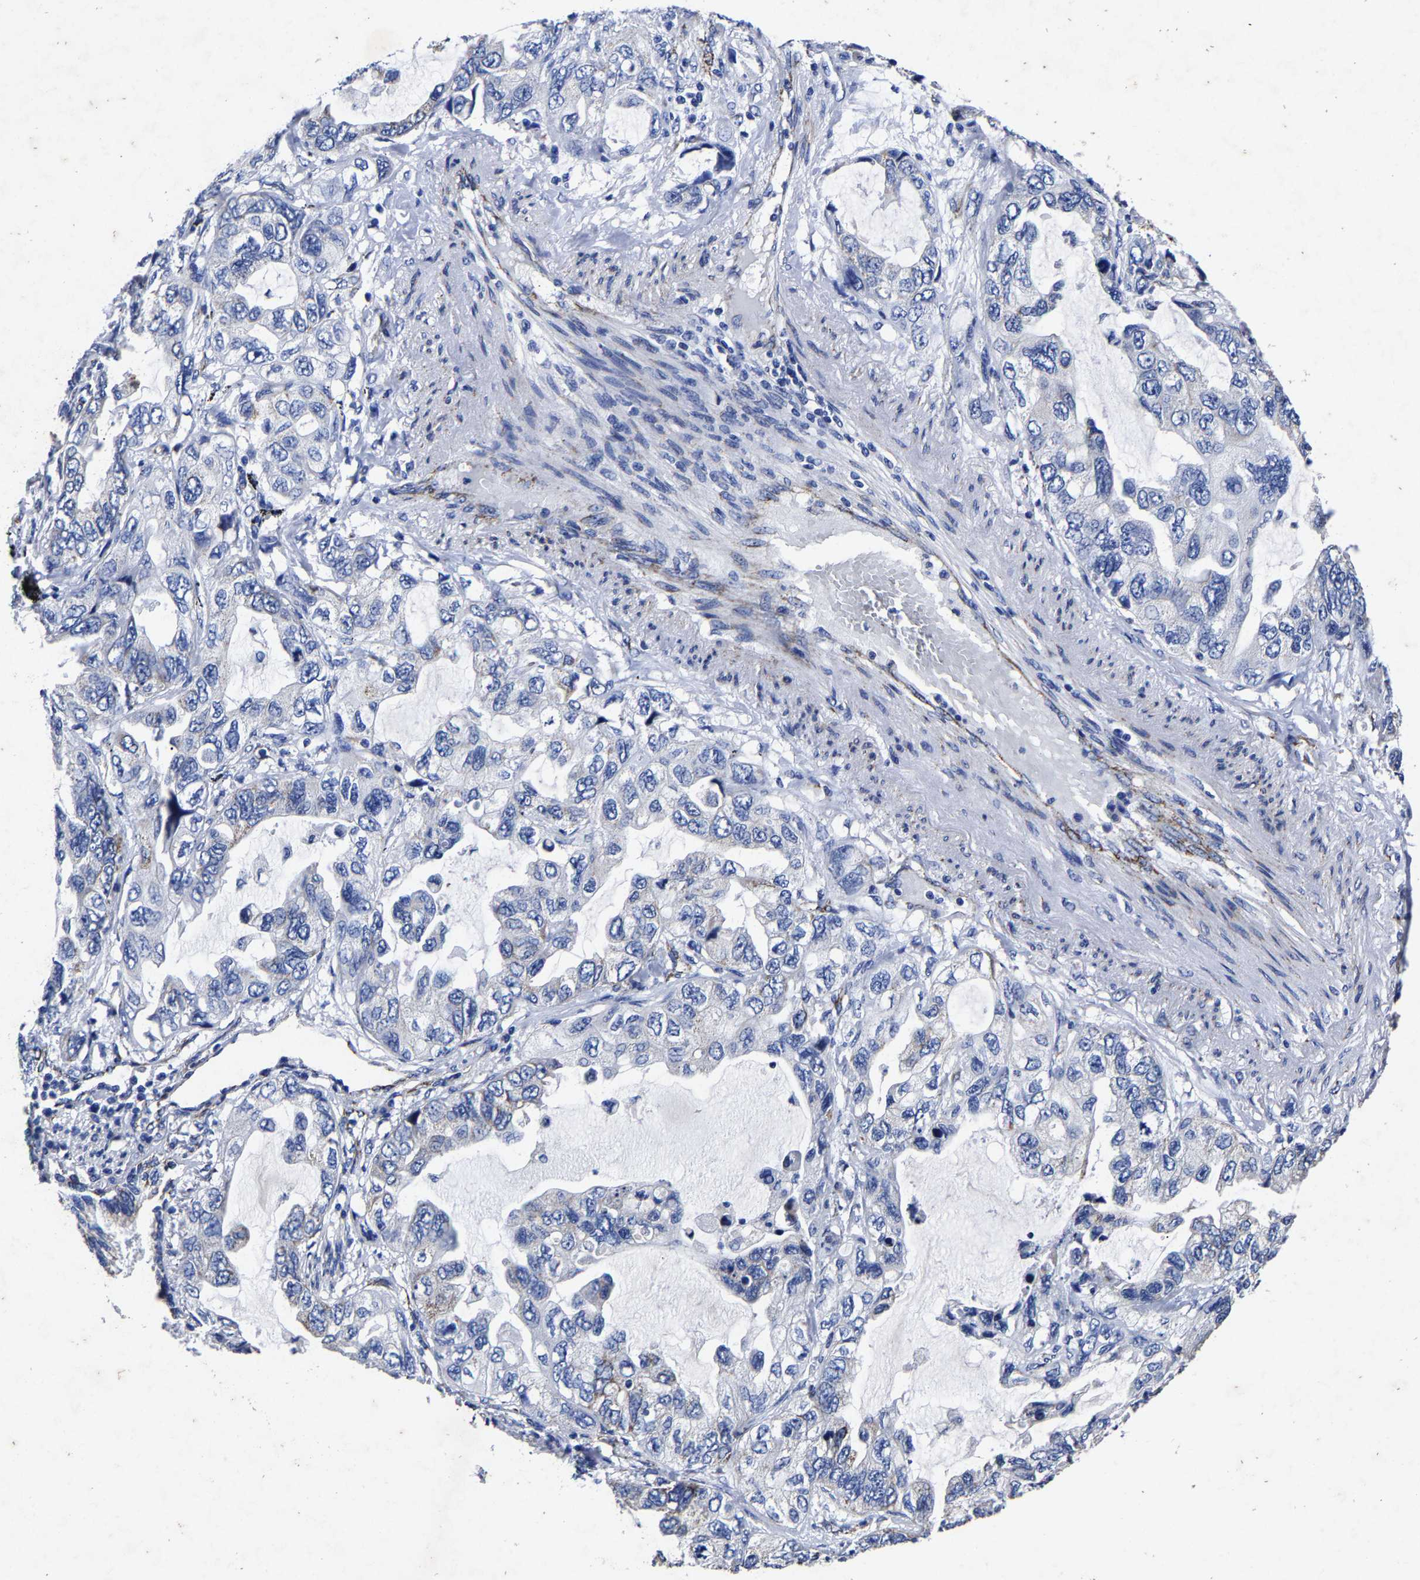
{"staining": {"intensity": "negative", "quantity": "none", "location": "none"}, "tissue": "lung cancer", "cell_type": "Tumor cells", "image_type": "cancer", "snomed": [{"axis": "morphology", "description": "Squamous cell carcinoma, NOS"}, {"axis": "topography", "description": "Lung"}], "caption": "IHC histopathology image of lung cancer (squamous cell carcinoma) stained for a protein (brown), which reveals no positivity in tumor cells.", "gene": "AASS", "patient": {"sex": "female", "age": 73}}